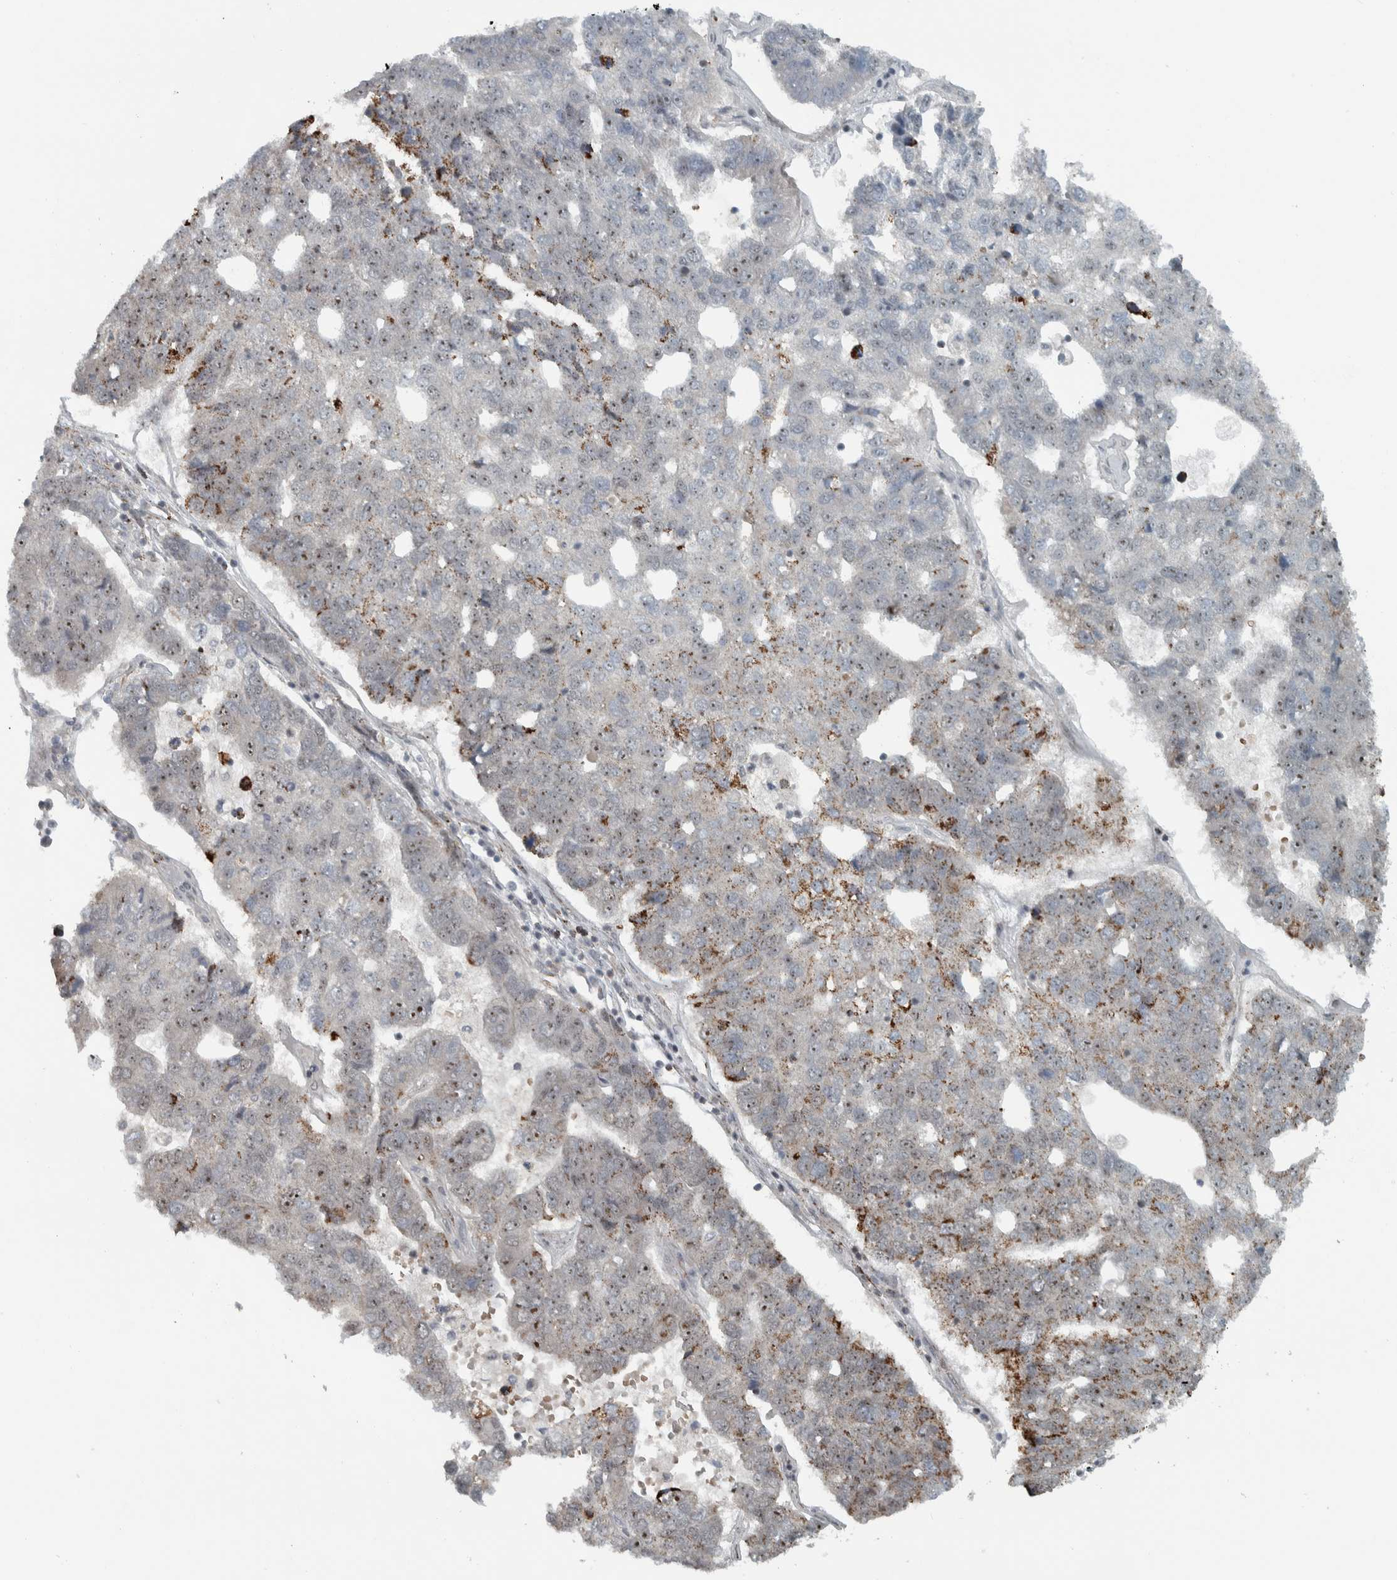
{"staining": {"intensity": "weak", "quantity": "25%-75%", "location": "cytoplasmic/membranous"}, "tissue": "pancreatic cancer", "cell_type": "Tumor cells", "image_type": "cancer", "snomed": [{"axis": "morphology", "description": "Adenocarcinoma, NOS"}, {"axis": "topography", "description": "Pancreas"}], "caption": "This photomicrograph shows immunohistochemistry staining of human pancreatic adenocarcinoma, with low weak cytoplasmic/membranous expression in about 25%-75% of tumor cells.", "gene": "PPM1K", "patient": {"sex": "female", "age": 61}}